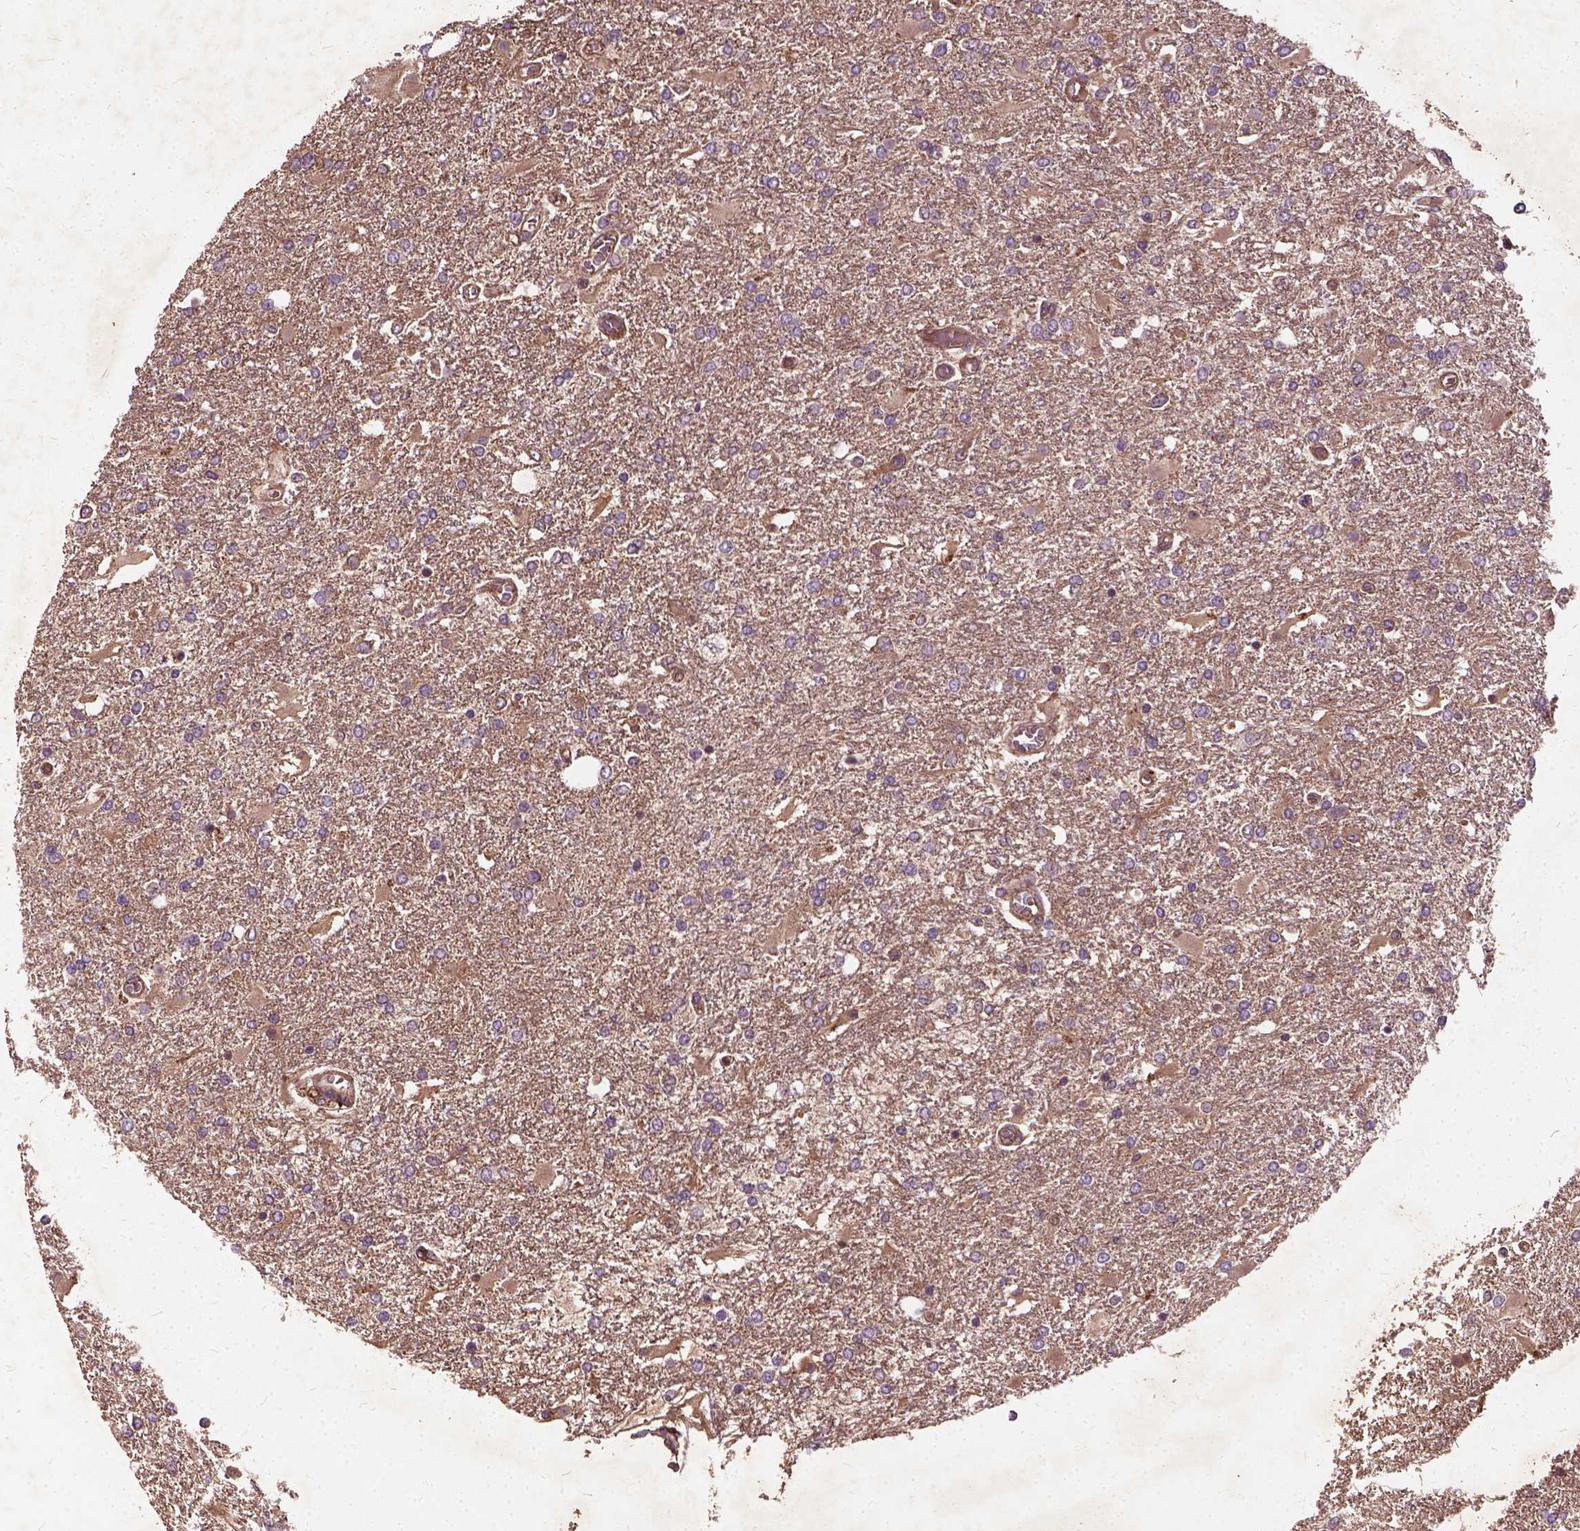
{"staining": {"intensity": "negative", "quantity": "none", "location": "none"}, "tissue": "glioma", "cell_type": "Tumor cells", "image_type": "cancer", "snomed": [{"axis": "morphology", "description": "Glioma, malignant, High grade"}, {"axis": "topography", "description": "Cerebral cortex"}], "caption": "Glioma was stained to show a protein in brown. There is no significant staining in tumor cells.", "gene": "UBXN2A", "patient": {"sex": "male", "age": 79}}